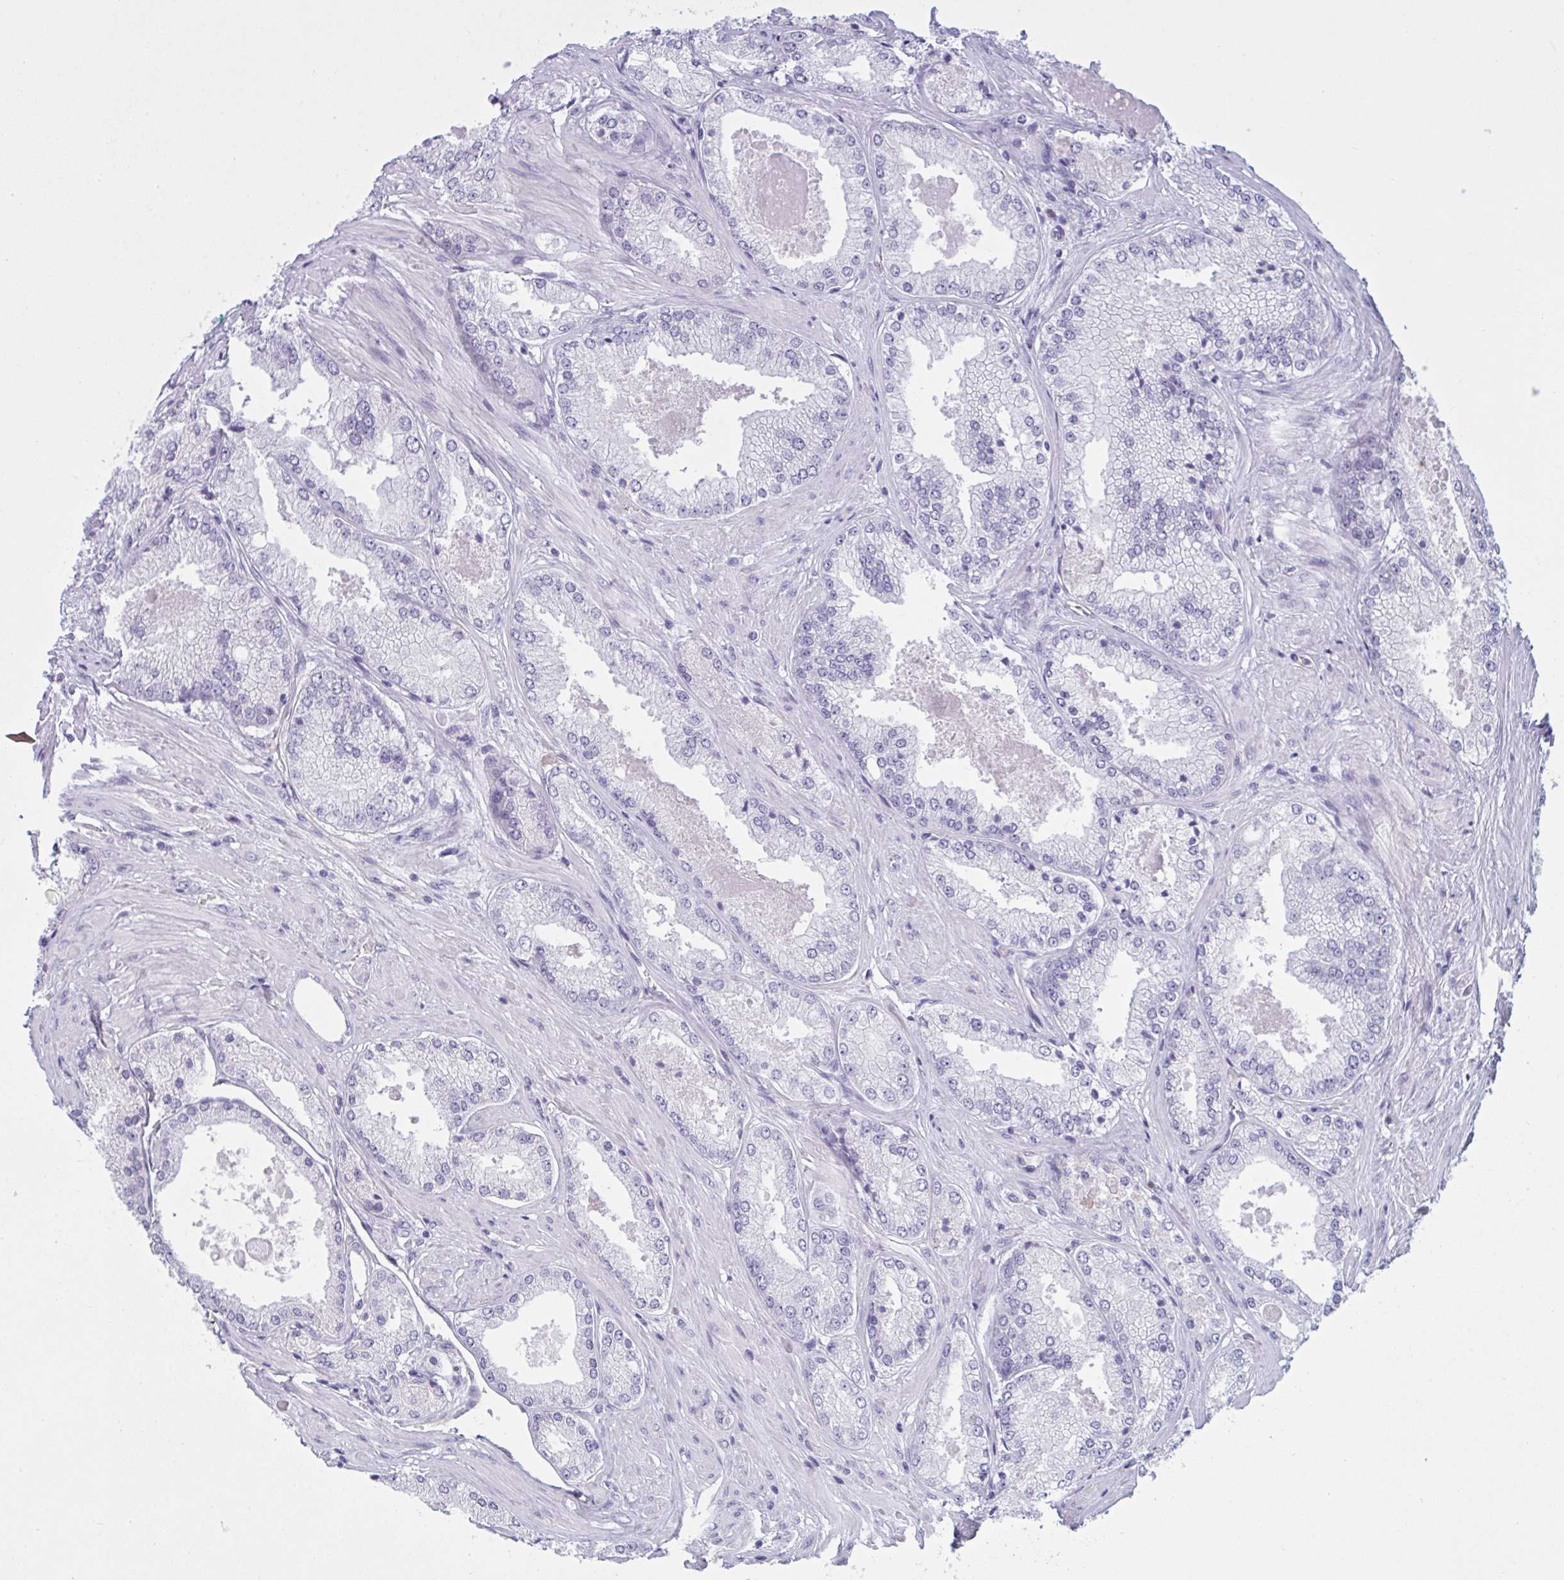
{"staining": {"intensity": "negative", "quantity": "none", "location": "none"}, "tissue": "prostate cancer", "cell_type": "Tumor cells", "image_type": "cancer", "snomed": [{"axis": "morphology", "description": "Adenocarcinoma, Low grade"}, {"axis": "topography", "description": "Prostate"}], "caption": "Micrograph shows no protein expression in tumor cells of adenocarcinoma (low-grade) (prostate) tissue.", "gene": "OR1L3", "patient": {"sex": "male", "age": 68}}